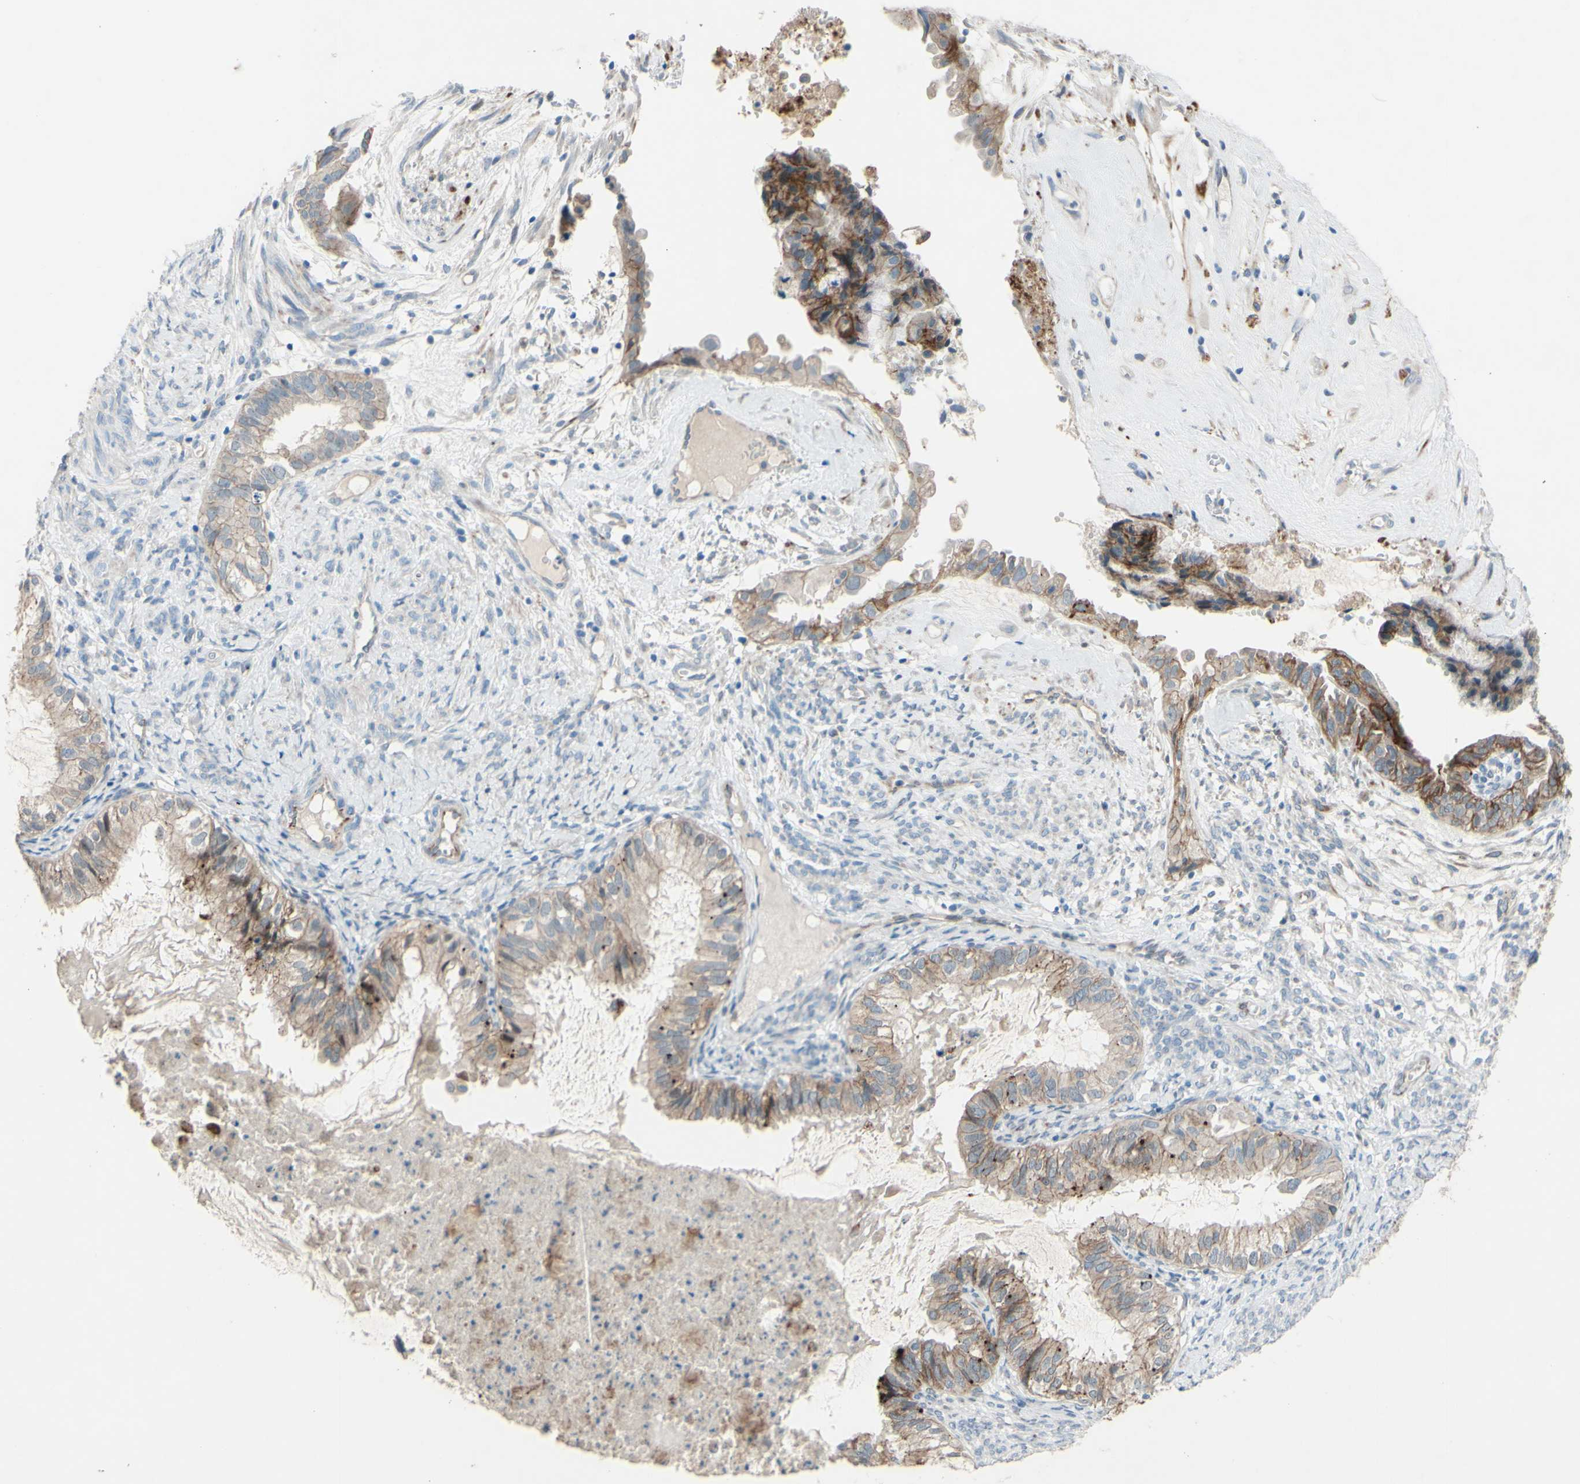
{"staining": {"intensity": "moderate", "quantity": ">75%", "location": "cytoplasmic/membranous"}, "tissue": "cervical cancer", "cell_type": "Tumor cells", "image_type": "cancer", "snomed": [{"axis": "morphology", "description": "Normal tissue, NOS"}, {"axis": "morphology", "description": "Adenocarcinoma, NOS"}, {"axis": "topography", "description": "Cervix"}, {"axis": "topography", "description": "Endometrium"}], "caption": "There is medium levels of moderate cytoplasmic/membranous positivity in tumor cells of cervical cancer, as demonstrated by immunohistochemical staining (brown color).", "gene": "CDCP1", "patient": {"sex": "female", "age": 86}}